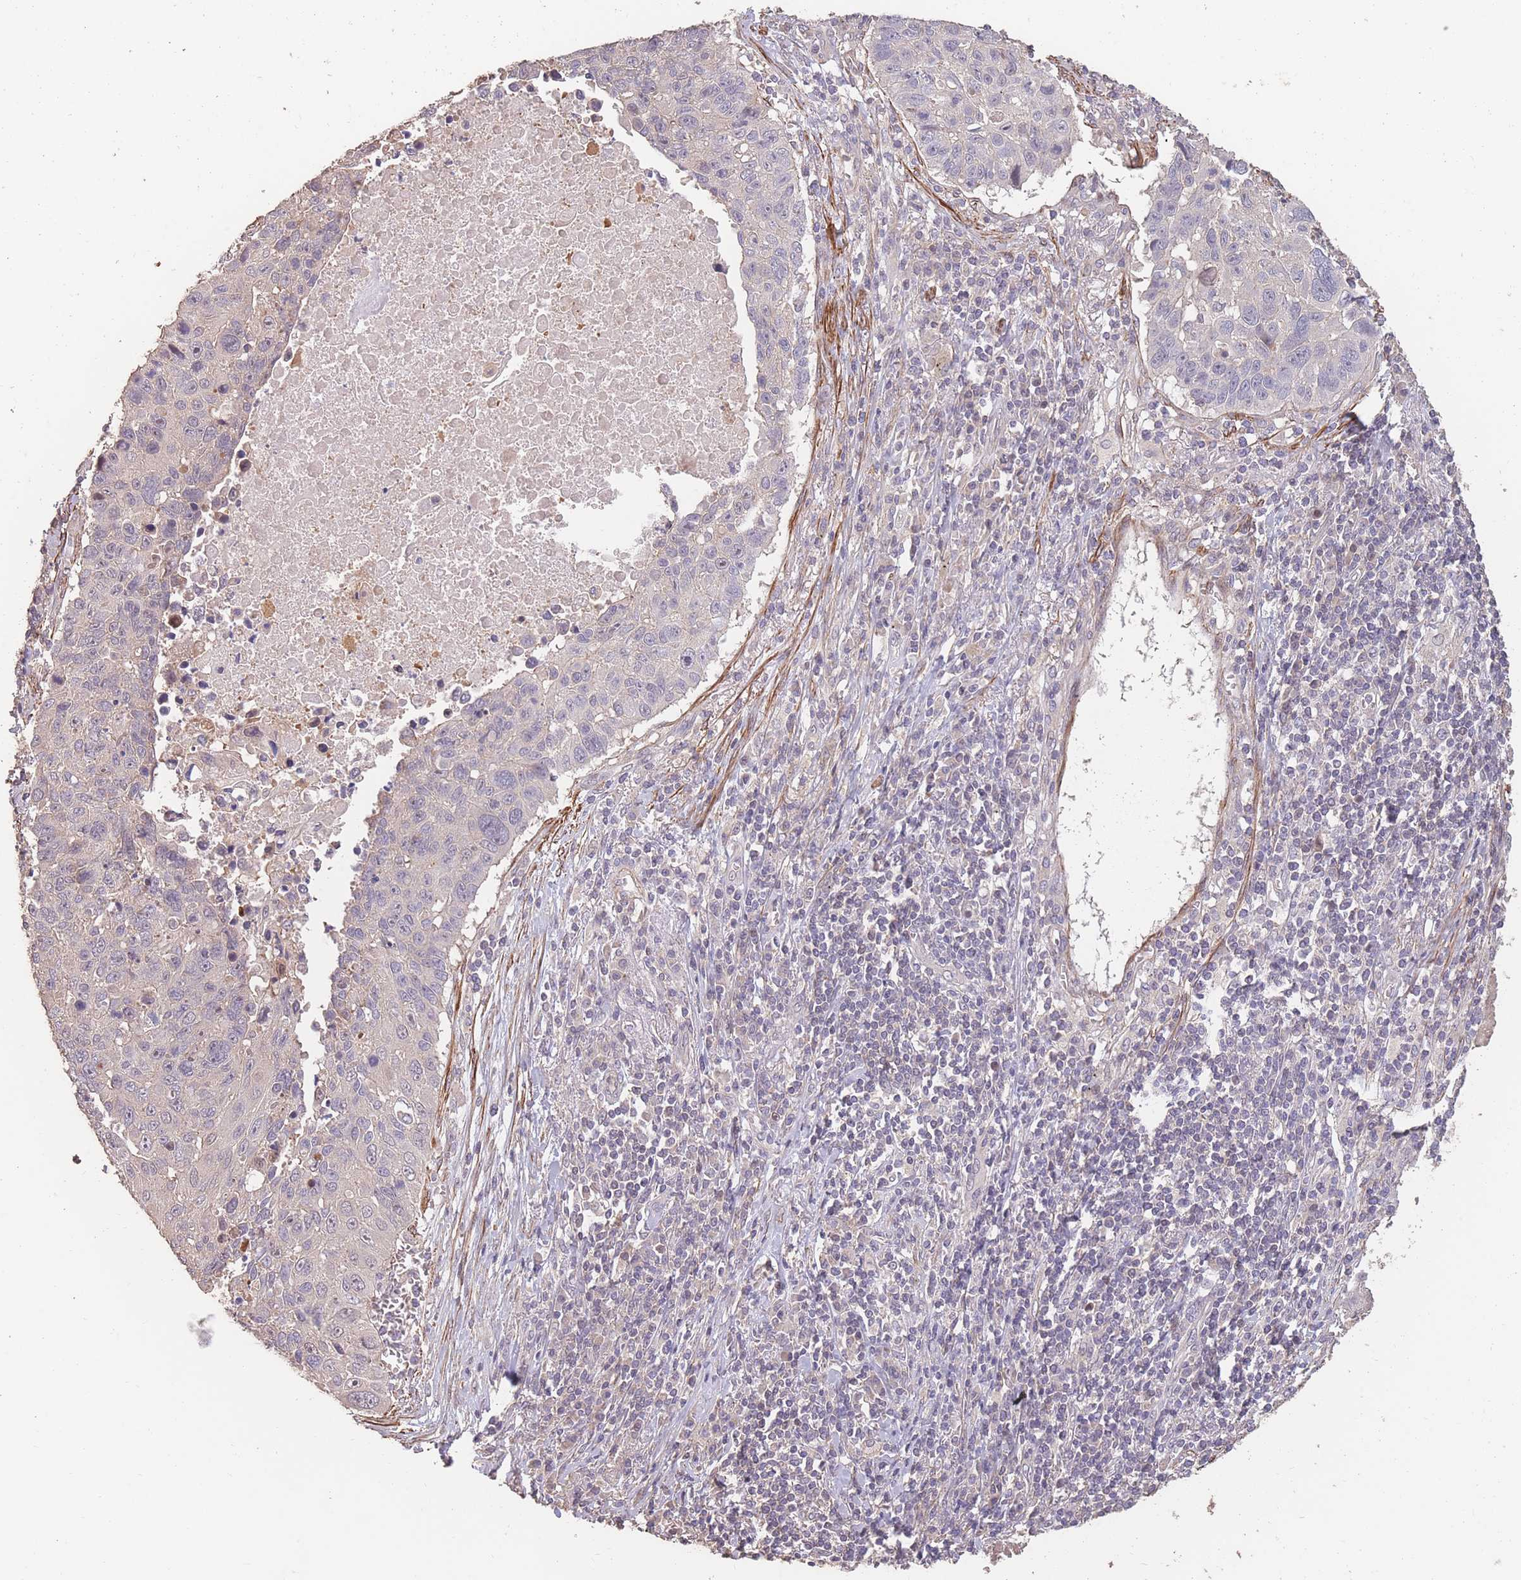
{"staining": {"intensity": "negative", "quantity": "none", "location": "none"}, "tissue": "lung cancer", "cell_type": "Tumor cells", "image_type": "cancer", "snomed": [{"axis": "morphology", "description": "Squamous cell carcinoma, NOS"}, {"axis": "topography", "description": "Lung"}], "caption": "High power microscopy micrograph of an immunohistochemistry (IHC) histopathology image of lung cancer, revealing no significant expression in tumor cells.", "gene": "NLRC4", "patient": {"sex": "male", "age": 66}}